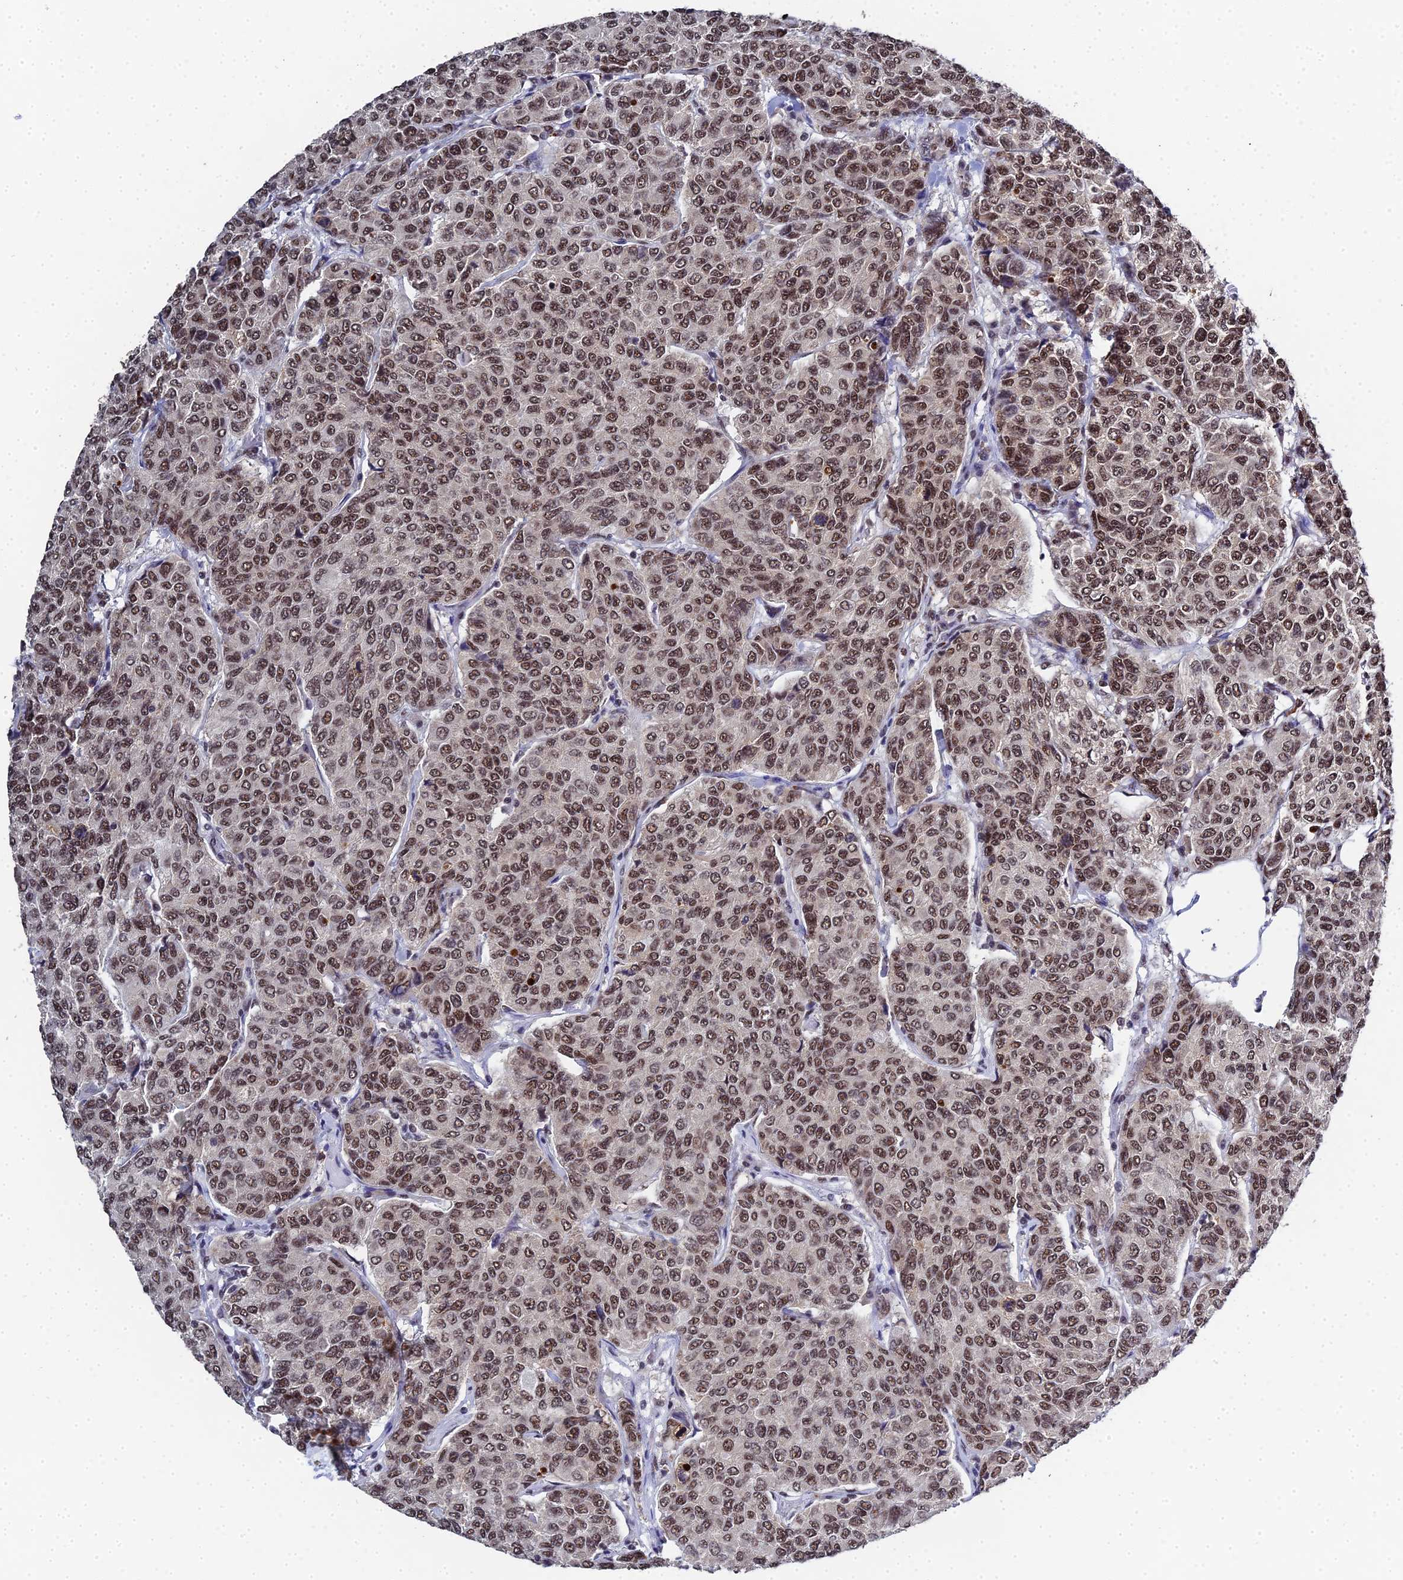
{"staining": {"intensity": "strong", "quantity": ">75%", "location": "nuclear"}, "tissue": "breast cancer", "cell_type": "Tumor cells", "image_type": "cancer", "snomed": [{"axis": "morphology", "description": "Duct carcinoma"}, {"axis": "topography", "description": "Breast"}], "caption": "The micrograph displays staining of breast cancer (intraductal carcinoma), revealing strong nuclear protein staining (brown color) within tumor cells. Ihc stains the protein of interest in brown and the nuclei are stained blue.", "gene": "MAGOHB", "patient": {"sex": "female", "age": 55}}